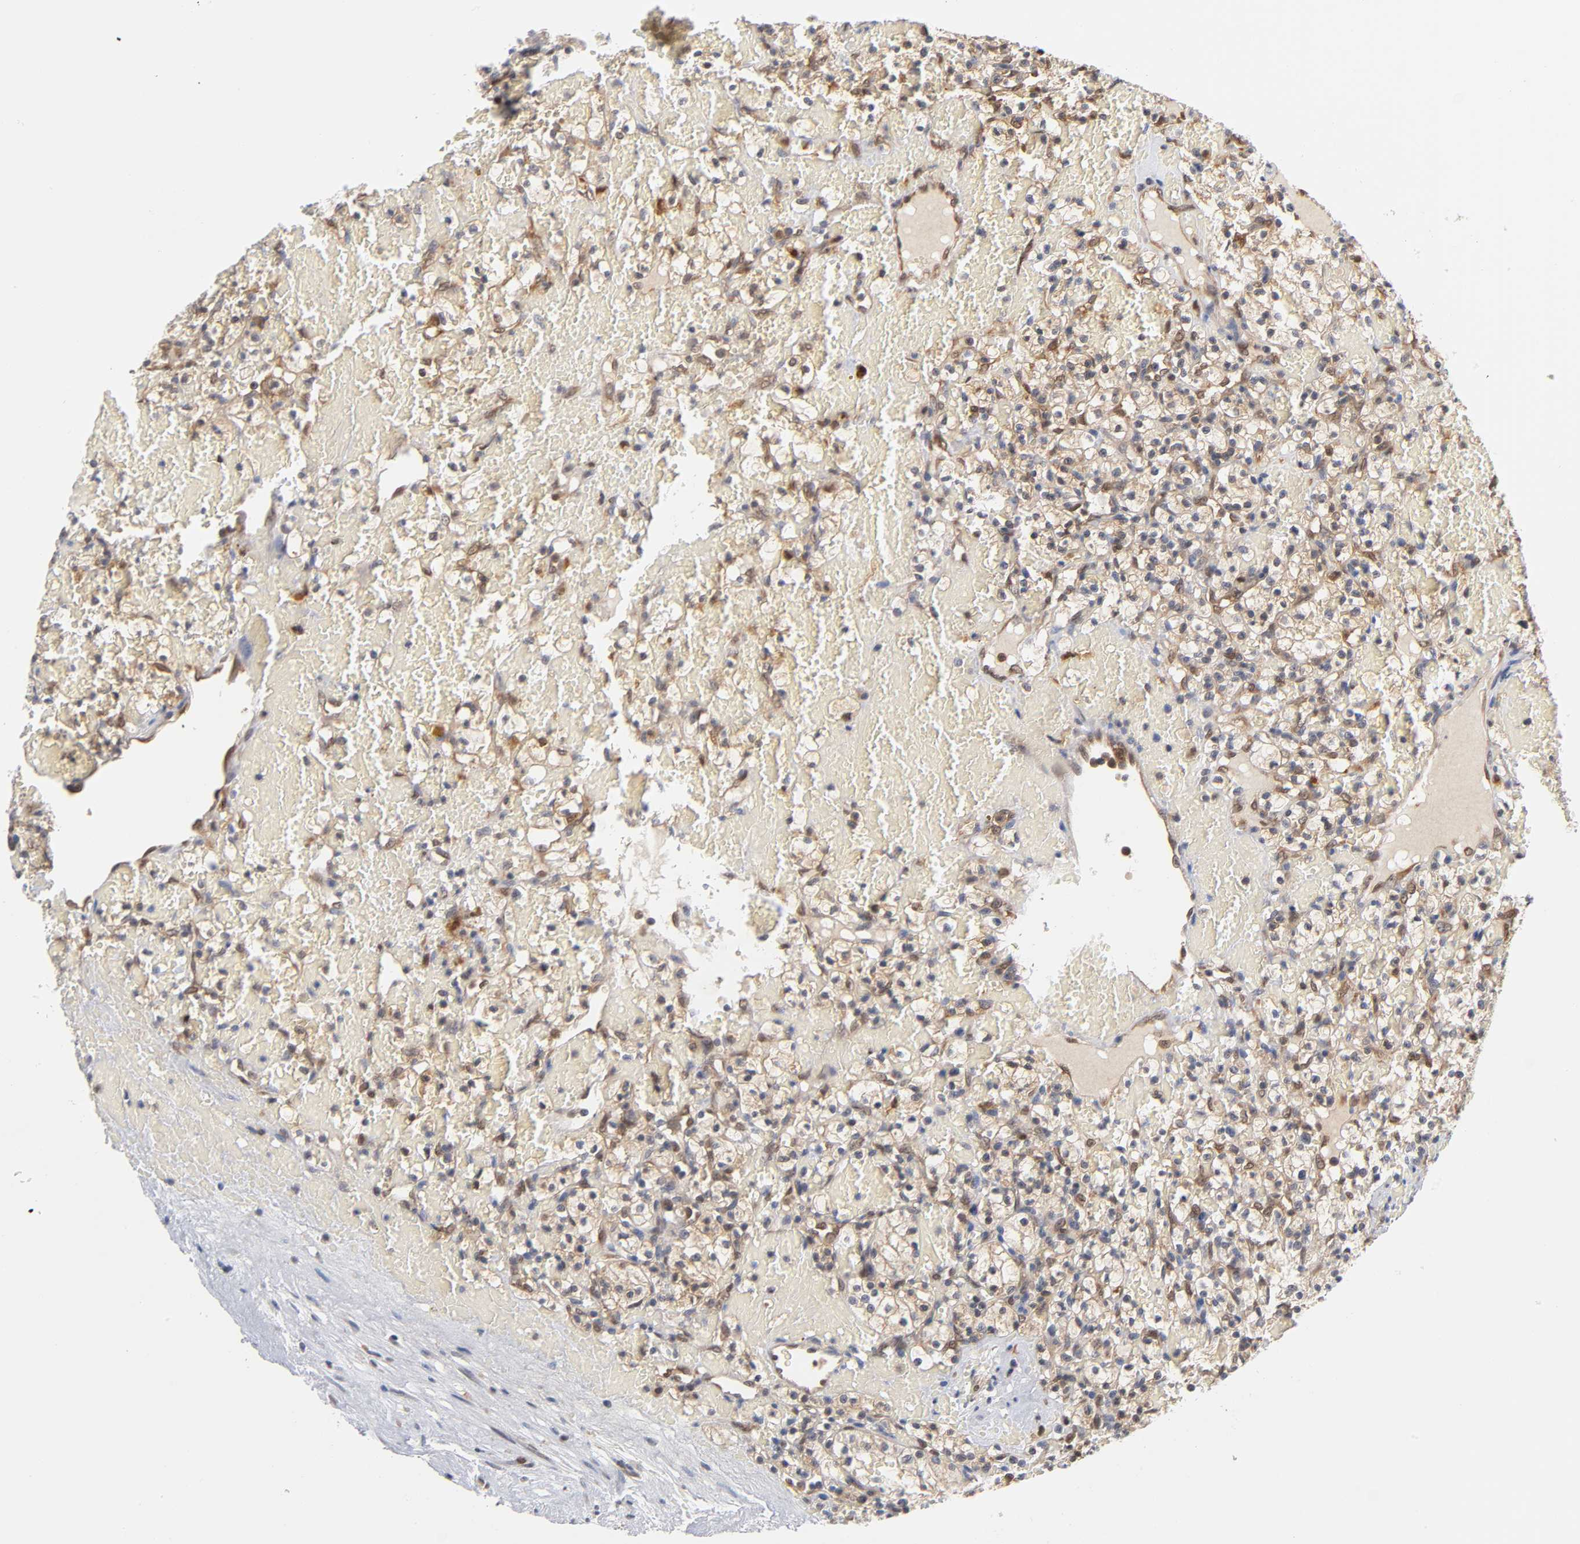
{"staining": {"intensity": "moderate", "quantity": "25%-75%", "location": "cytoplasmic/membranous"}, "tissue": "renal cancer", "cell_type": "Tumor cells", "image_type": "cancer", "snomed": [{"axis": "morphology", "description": "Adenocarcinoma, NOS"}, {"axis": "topography", "description": "Kidney"}], "caption": "The immunohistochemical stain labels moderate cytoplasmic/membranous staining in tumor cells of renal cancer (adenocarcinoma) tissue. (Stains: DAB in brown, nuclei in blue, Microscopy: brightfield microscopy at high magnification).", "gene": "DFFB", "patient": {"sex": "female", "age": 60}}